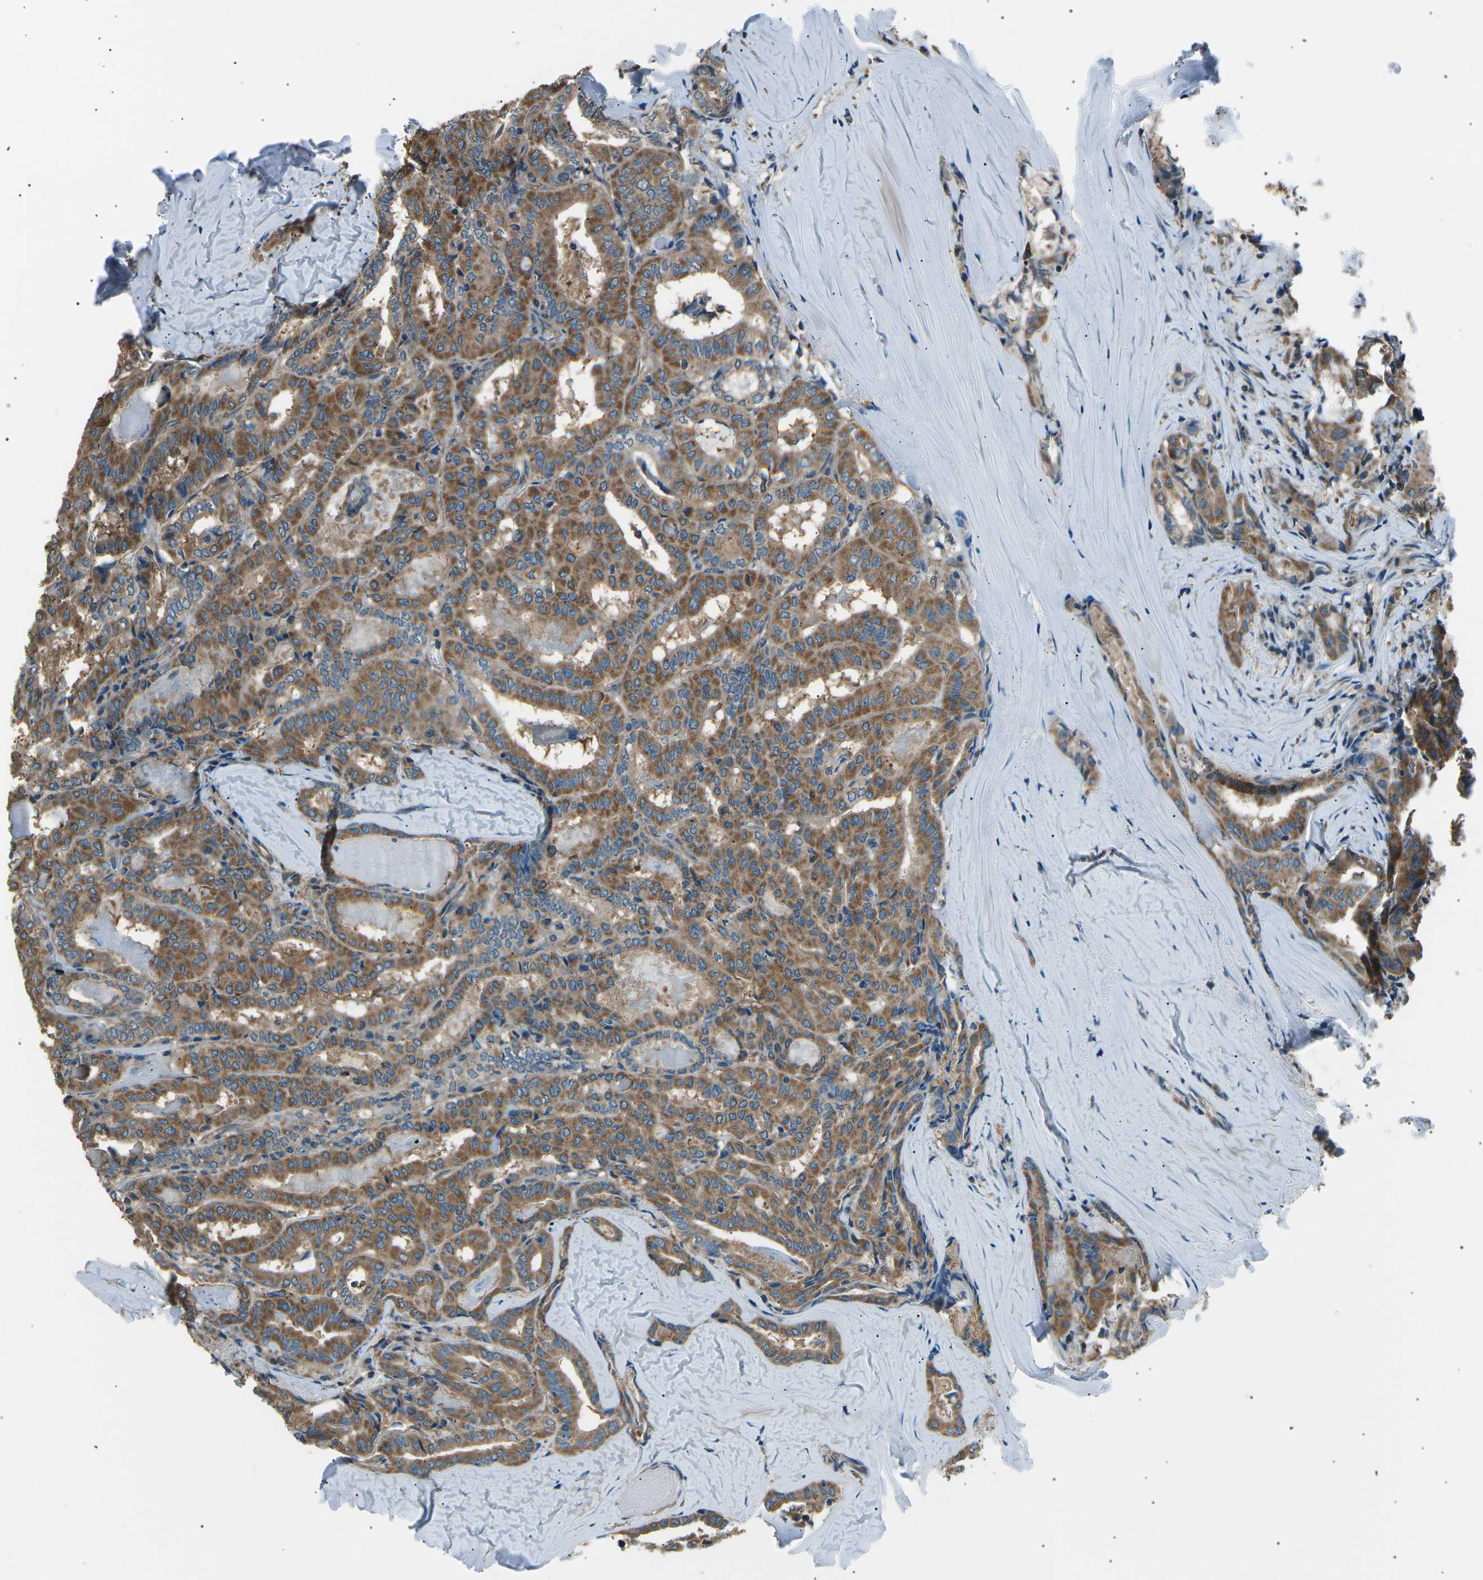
{"staining": {"intensity": "moderate", "quantity": ">75%", "location": "cytoplasmic/membranous"}, "tissue": "thyroid cancer", "cell_type": "Tumor cells", "image_type": "cancer", "snomed": [{"axis": "morphology", "description": "Papillary adenocarcinoma, NOS"}, {"axis": "topography", "description": "Thyroid gland"}], "caption": "Thyroid papillary adenocarcinoma stained with immunohistochemistry displays moderate cytoplasmic/membranous positivity in about >75% of tumor cells.", "gene": "SLK", "patient": {"sex": "female", "age": 42}}